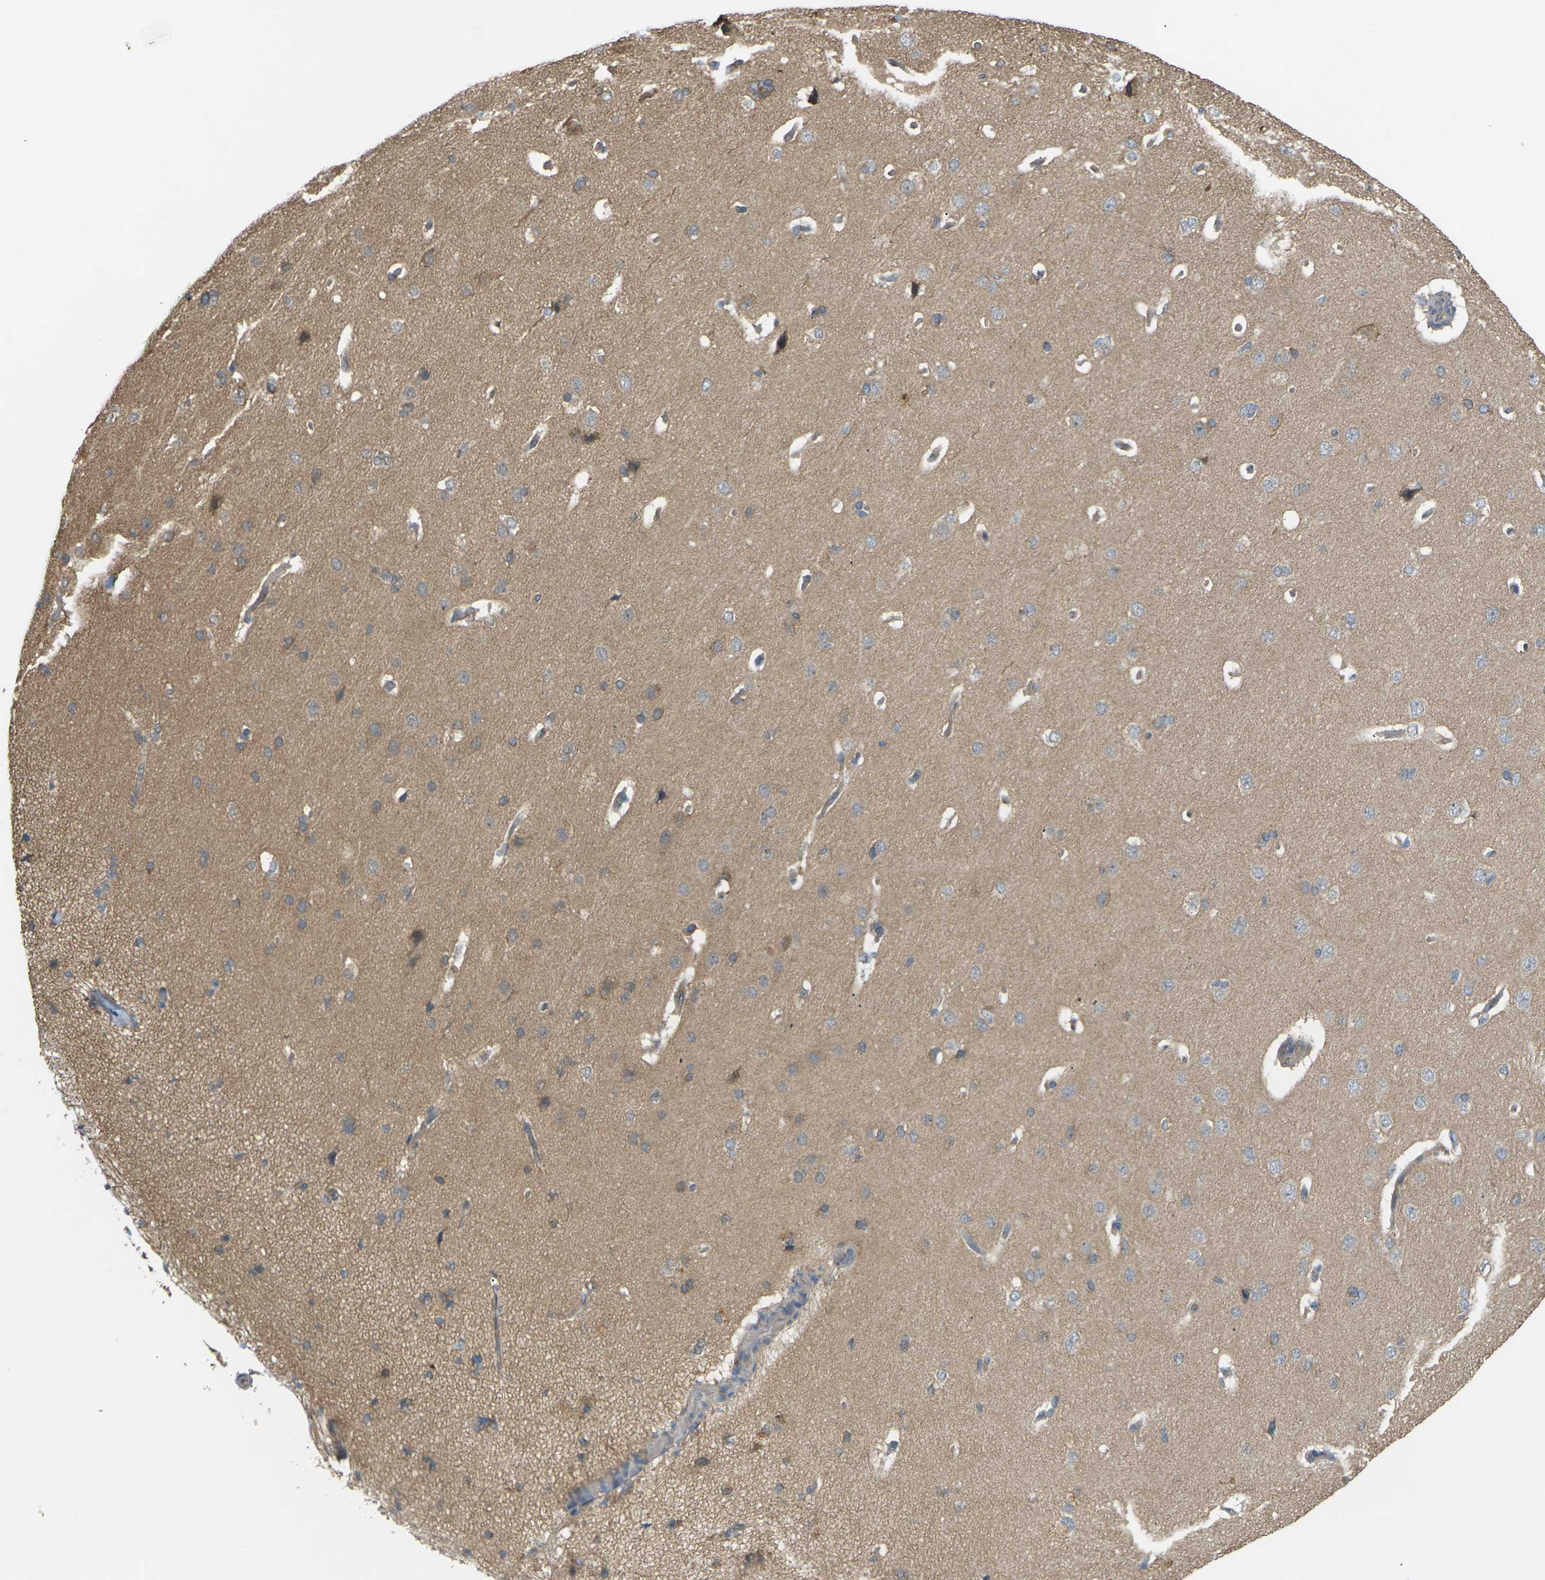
{"staining": {"intensity": "weak", "quantity": ">75%", "location": "cytoplasmic/membranous"}, "tissue": "cerebral cortex", "cell_type": "Endothelial cells", "image_type": "normal", "snomed": [{"axis": "morphology", "description": "Normal tissue, NOS"}, {"axis": "topography", "description": "Cerebral cortex"}], "caption": "About >75% of endothelial cells in normal human cerebral cortex reveal weak cytoplasmic/membranous protein staining as visualized by brown immunohistochemical staining.", "gene": "KSR1", "patient": {"sex": "male", "age": 62}}